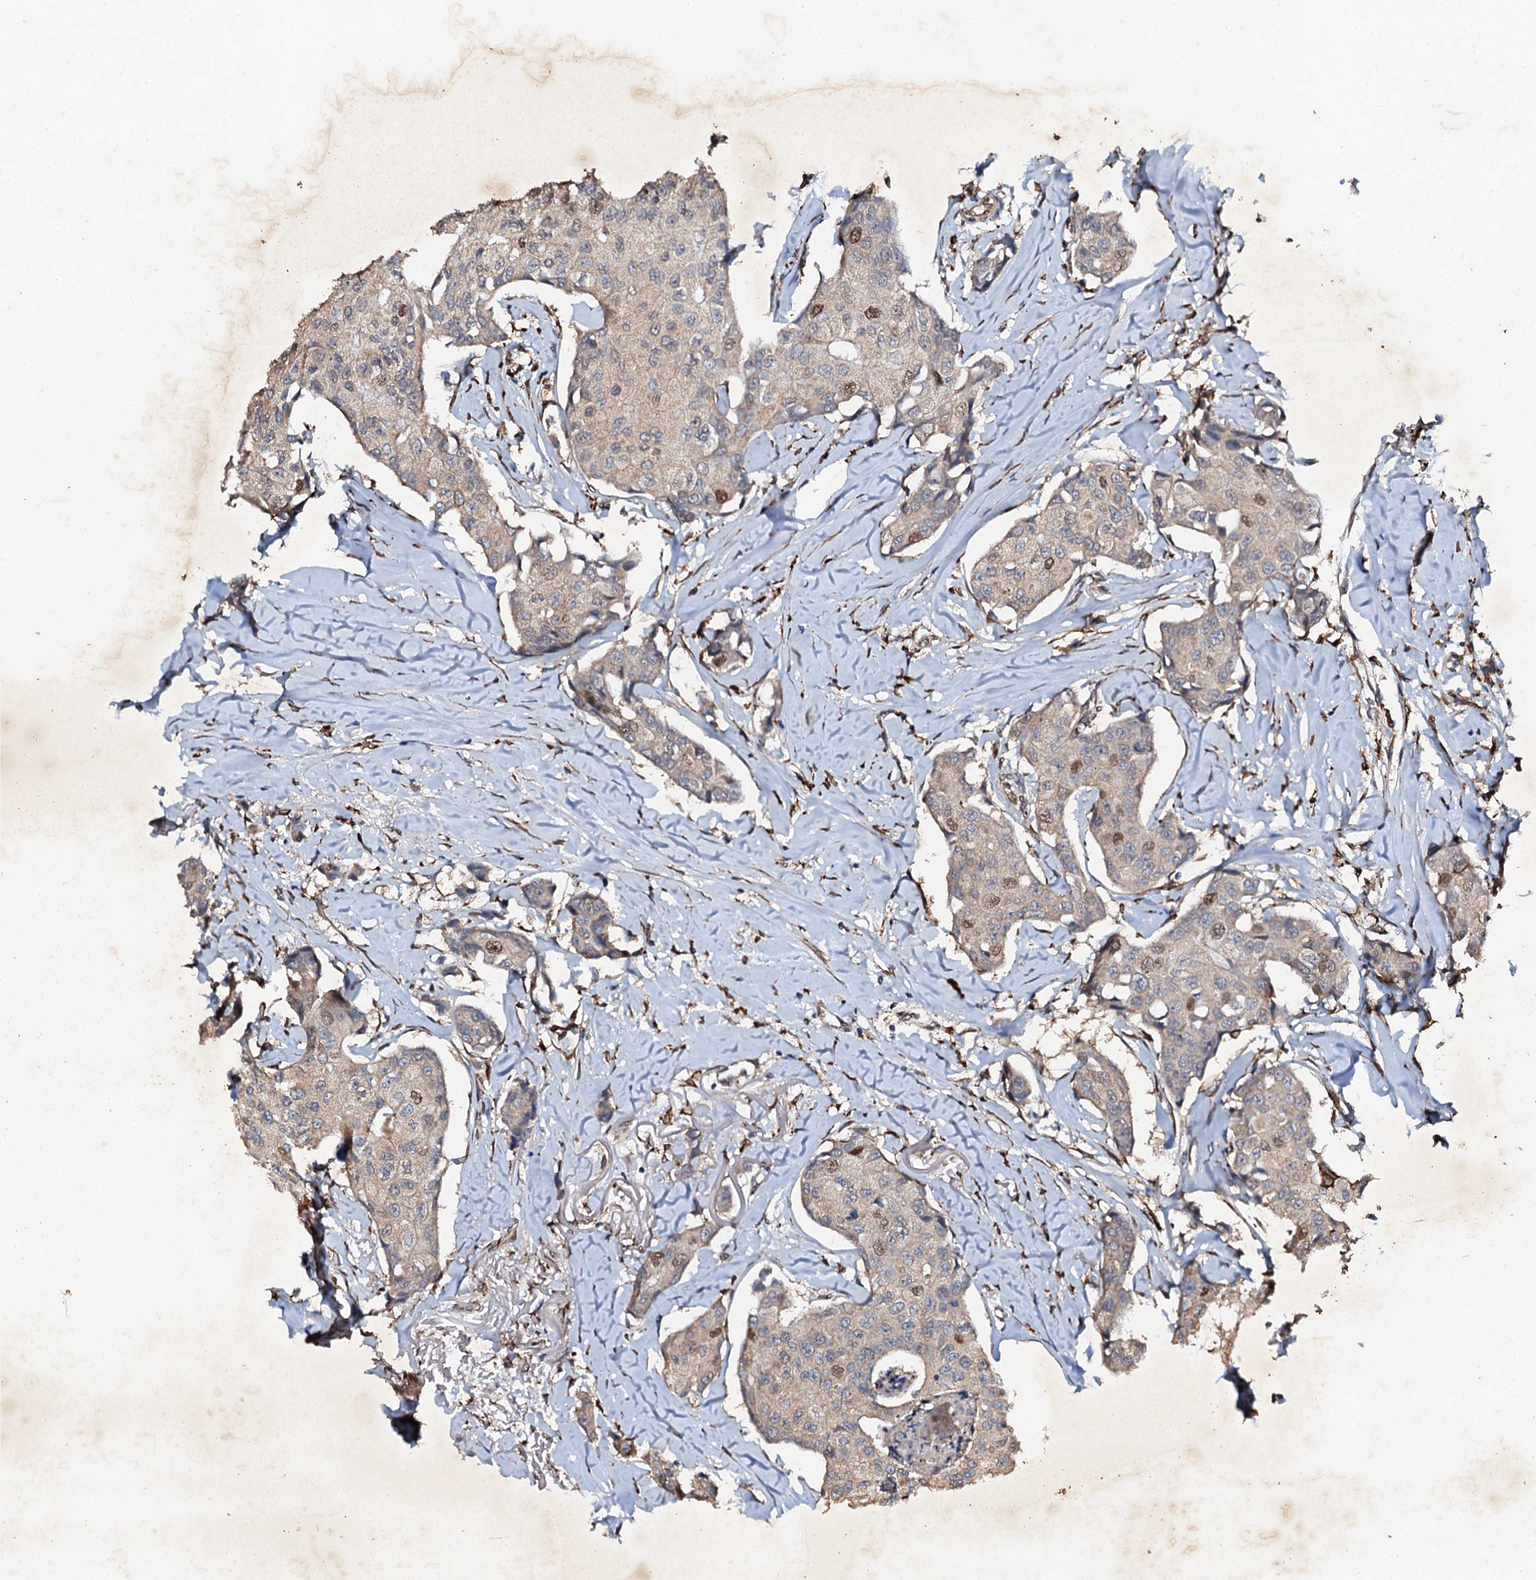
{"staining": {"intensity": "moderate", "quantity": "<25%", "location": "cytoplasmic/membranous,nuclear"}, "tissue": "breast cancer", "cell_type": "Tumor cells", "image_type": "cancer", "snomed": [{"axis": "morphology", "description": "Duct carcinoma"}, {"axis": "topography", "description": "Breast"}], "caption": "This is an image of immunohistochemistry (IHC) staining of breast cancer, which shows moderate expression in the cytoplasmic/membranous and nuclear of tumor cells.", "gene": "ADAMTS10", "patient": {"sex": "female", "age": 80}}